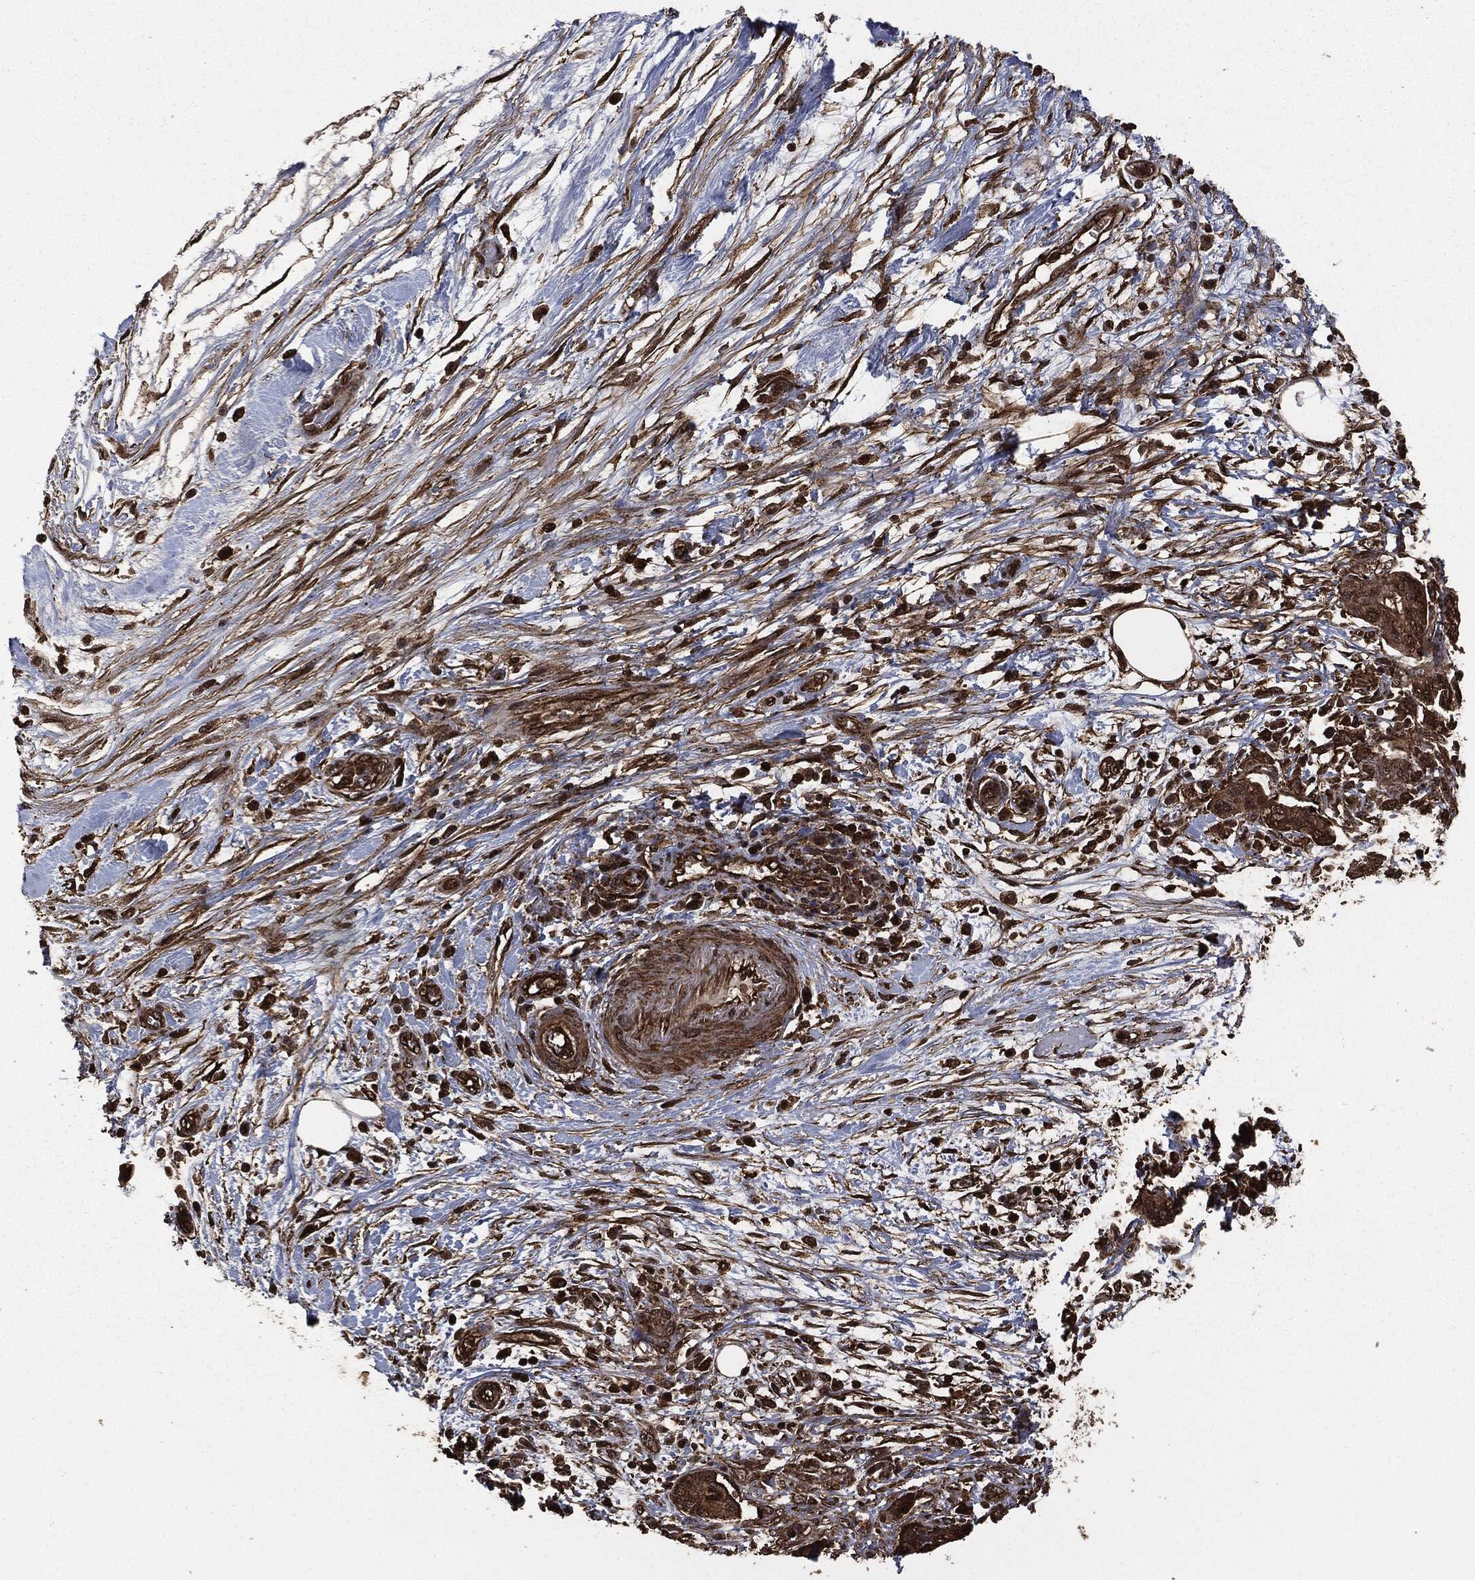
{"staining": {"intensity": "moderate", "quantity": ">75%", "location": "cytoplasmic/membranous"}, "tissue": "pancreatic cancer", "cell_type": "Tumor cells", "image_type": "cancer", "snomed": [{"axis": "morphology", "description": "Adenocarcinoma, NOS"}, {"axis": "topography", "description": "Pancreas"}], "caption": "A micrograph of human pancreatic cancer stained for a protein demonstrates moderate cytoplasmic/membranous brown staining in tumor cells. The staining is performed using DAB brown chromogen to label protein expression. The nuclei are counter-stained blue using hematoxylin.", "gene": "HRAS", "patient": {"sex": "female", "age": 73}}